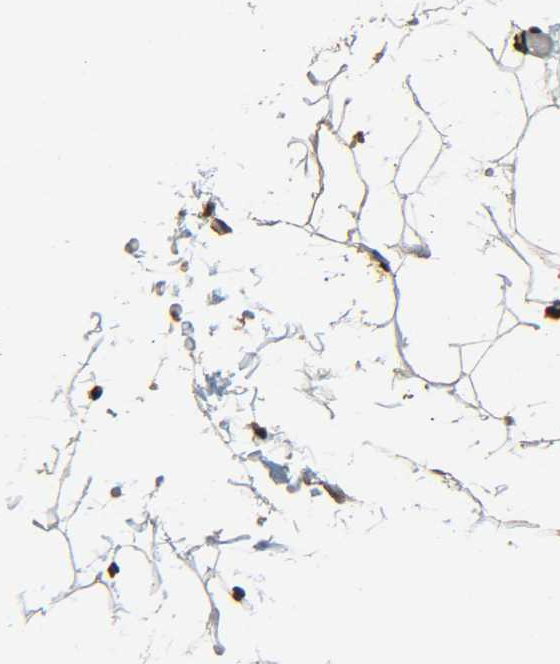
{"staining": {"intensity": "moderate", "quantity": ">75%", "location": "cytoplasmic/membranous,nuclear"}, "tissue": "adipose tissue", "cell_type": "Adipocytes", "image_type": "normal", "snomed": [{"axis": "morphology", "description": "Normal tissue, NOS"}, {"axis": "topography", "description": "Breast"}, {"axis": "topography", "description": "Soft tissue"}], "caption": "IHC micrograph of normal adipose tissue: adipose tissue stained using IHC reveals medium levels of moderate protein expression localized specifically in the cytoplasmic/membranous,nuclear of adipocytes, appearing as a cytoplasmic/membranous,nuclear brown color.", "gene": "H4C16", "patient": {"sex": "female", "age": 75}}